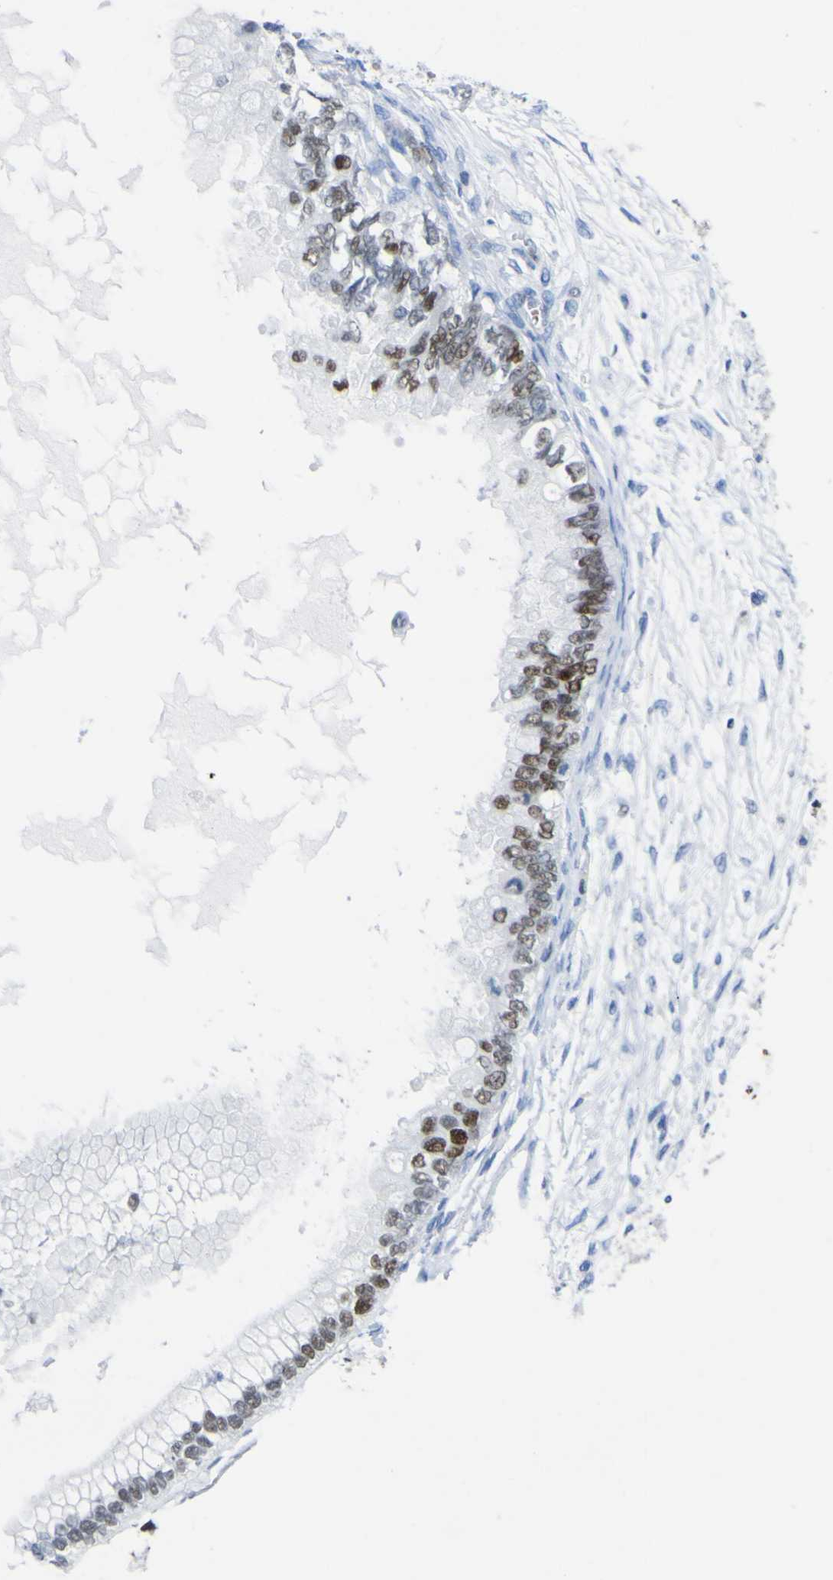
{"staining": {"intensity": "moderate", "quantity": "25%-75%", "location": "nuclear"}, "tissue": "ovarian cancer", "cell_type": "Tumor cells", "image_type": "cancer", "snomed": [{"axis": "morphology", "description": "Cystadenocarcinoma, mucinous, NOS"}, {"axis": "topography", "description": "Ovary"}], "caption": "Ovarian cancer (mucinous cystadenocarcinoma) was stained to show a protein in brown. There is medium levels of moderate nuclear staining in about 25%-75% of tumor cells.", "gene": "DACH1", "patient": {"sex": "female", "age": 80}}